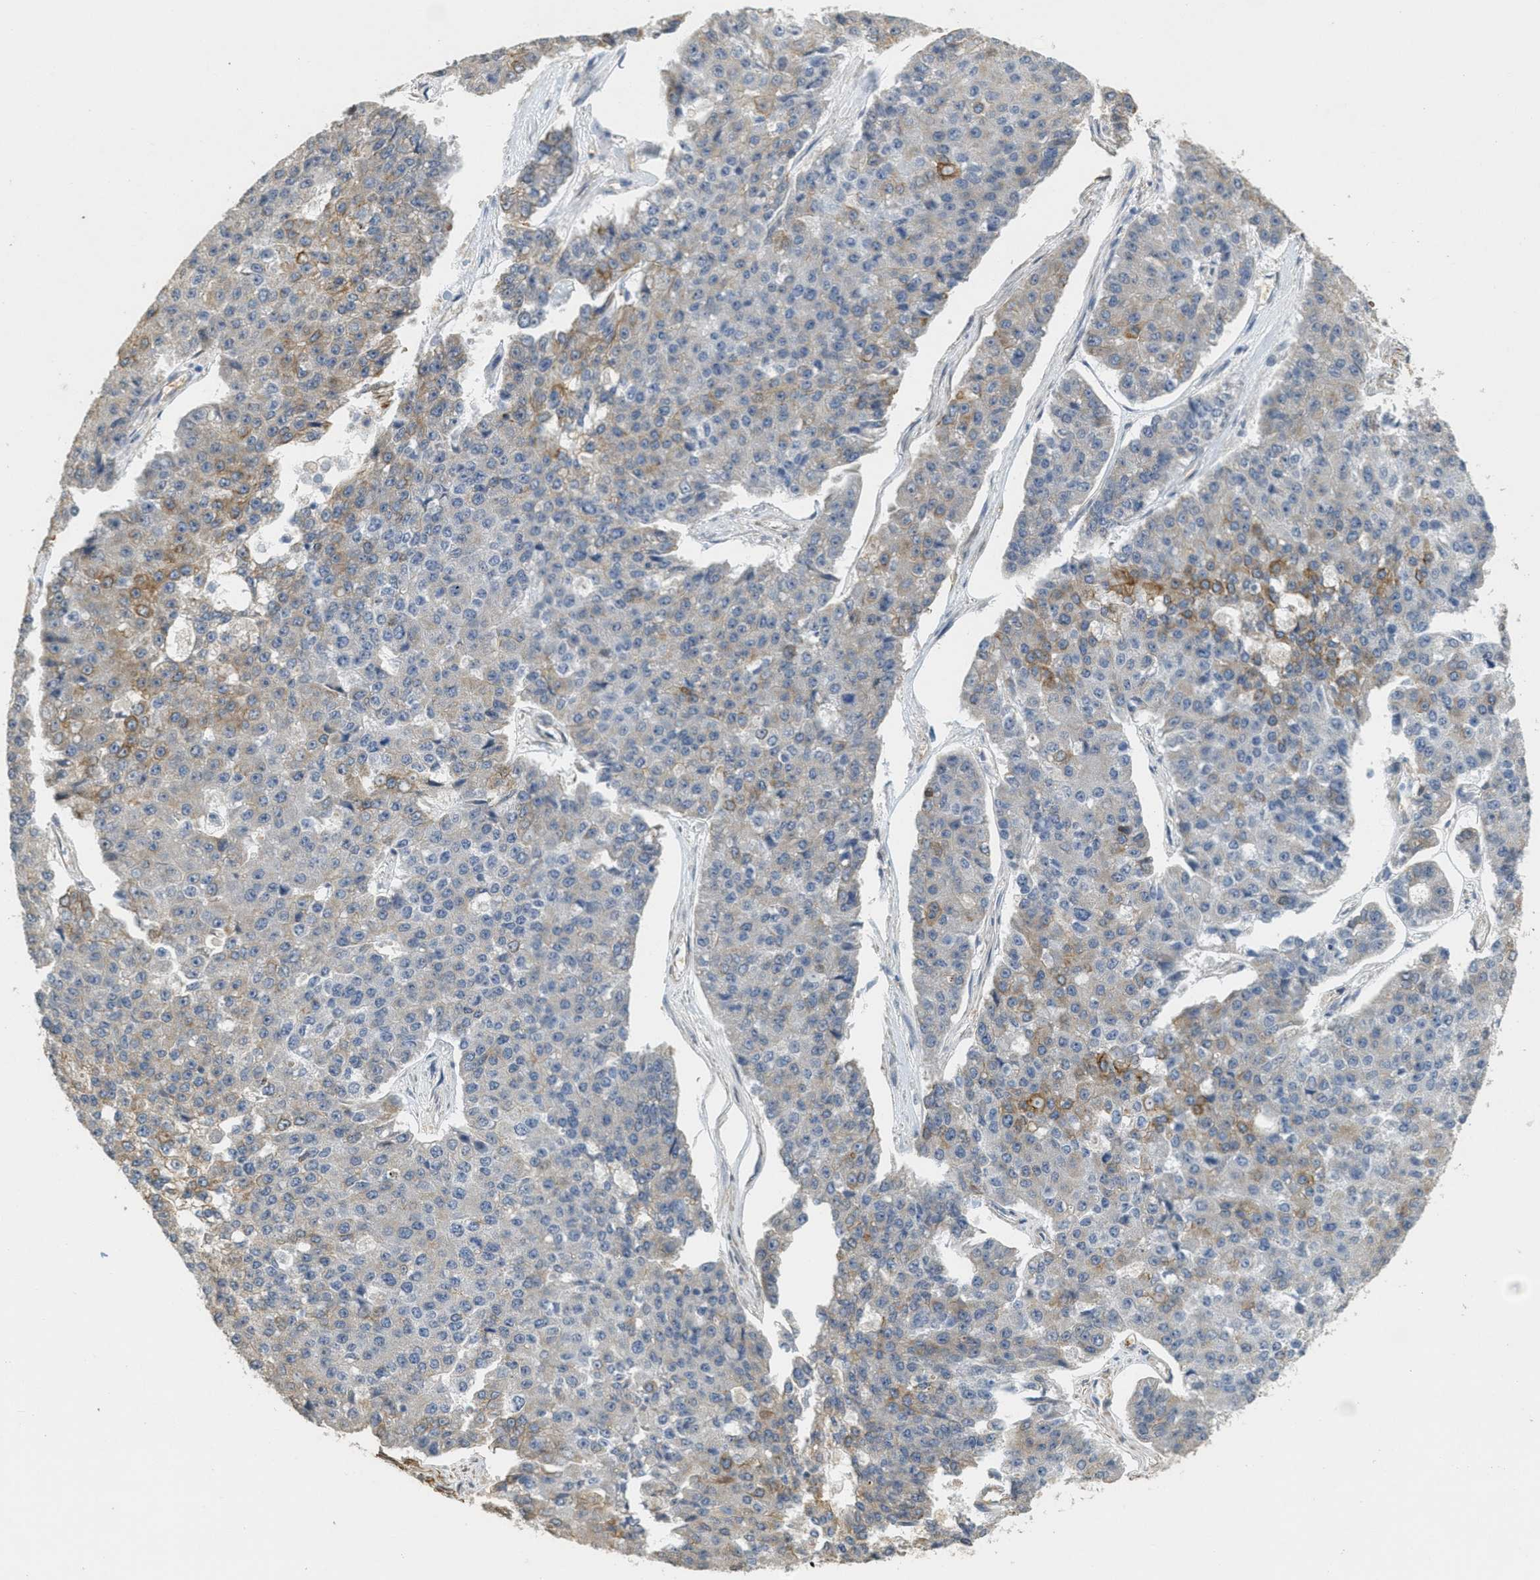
{"staining": {"intensity": "moderate", "quantity": "25%-75%", "location": "cytoplasmic/membranous"}, "tissue": "pancreatic cancer", "cell_type": "Tumor cells", "image_type": "cancer", "snomed": [{"axis": "morphology", "description": "Adenocarcinoma, NOS"}, {"axis": "topography", "description": "Pancreas"}], "caption": "Immunohistochemistry (IHC) staining of adenocarcinoma (pancreatic), which exhibits medium levels of moderate cytoplasmic/membranous expression in approximately 25%-75% of tumor cells indicating moderate cytoplasmic/membranous protein staining. The staining was performed using DAB (brown) for protein detection and nuclei were counterstained in hematoxylin (blue).", "gene": "MRS2", "patient": {"sex": "male", "age": 50}}